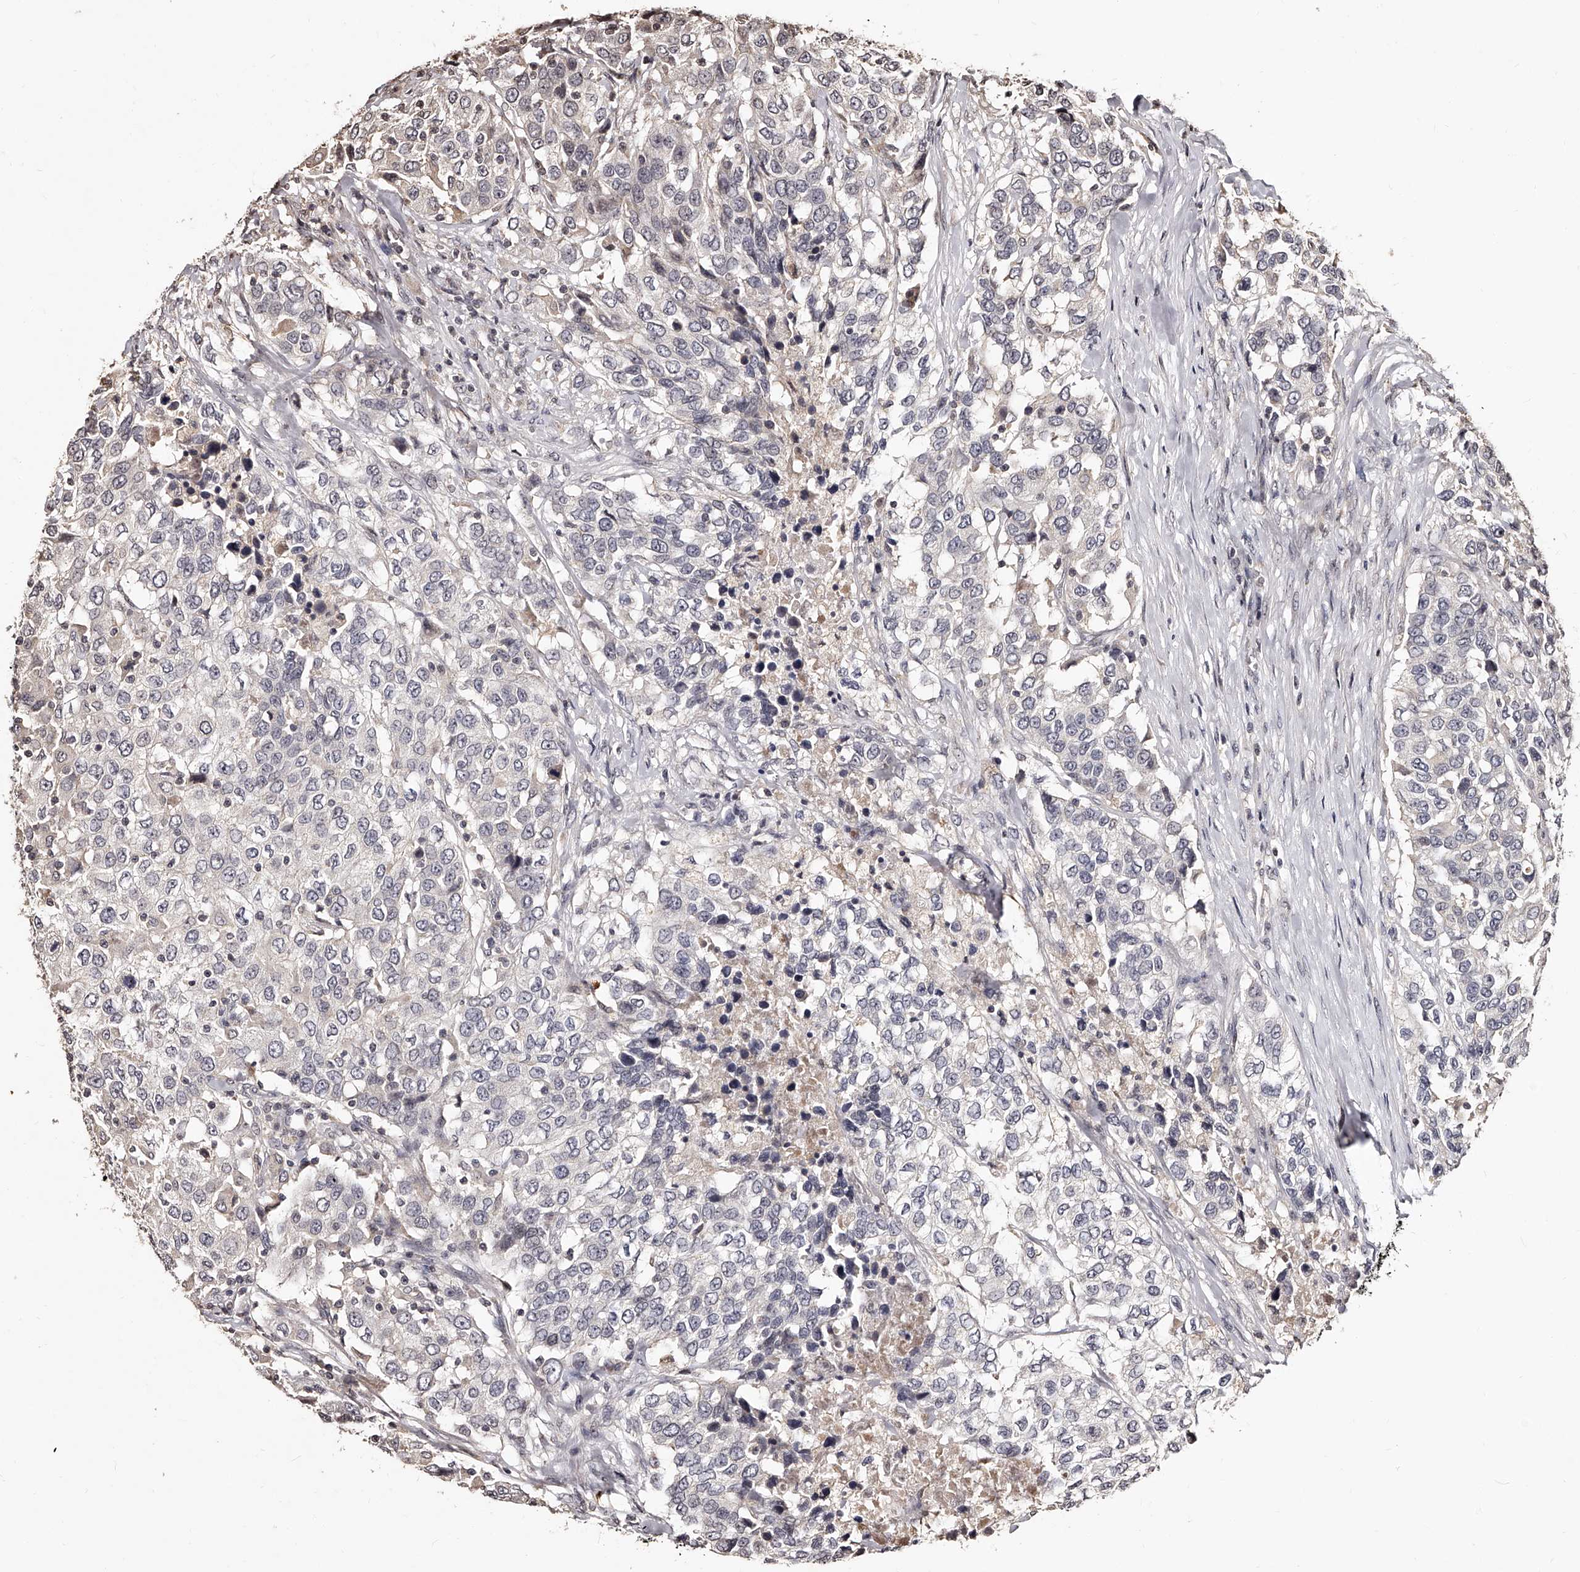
{"staining": {"intensity": "negative", "quantity": "none", "location": "none"}, "tissue": "urothelial cancer", "cell_type": "Tumor cells", "image_type": "cancer", "snomed": [{"axis": "morphology", "description": "Urothelial carcinoma, High grade"}, {"axis": "topography", "description": "Urinary bladder"}], "caption": "Tumor cells show no significant expression in urothelial carcinoma (high-grade).", "gene": "TSHR", "patient": {"sex": "female", "age": 80}}